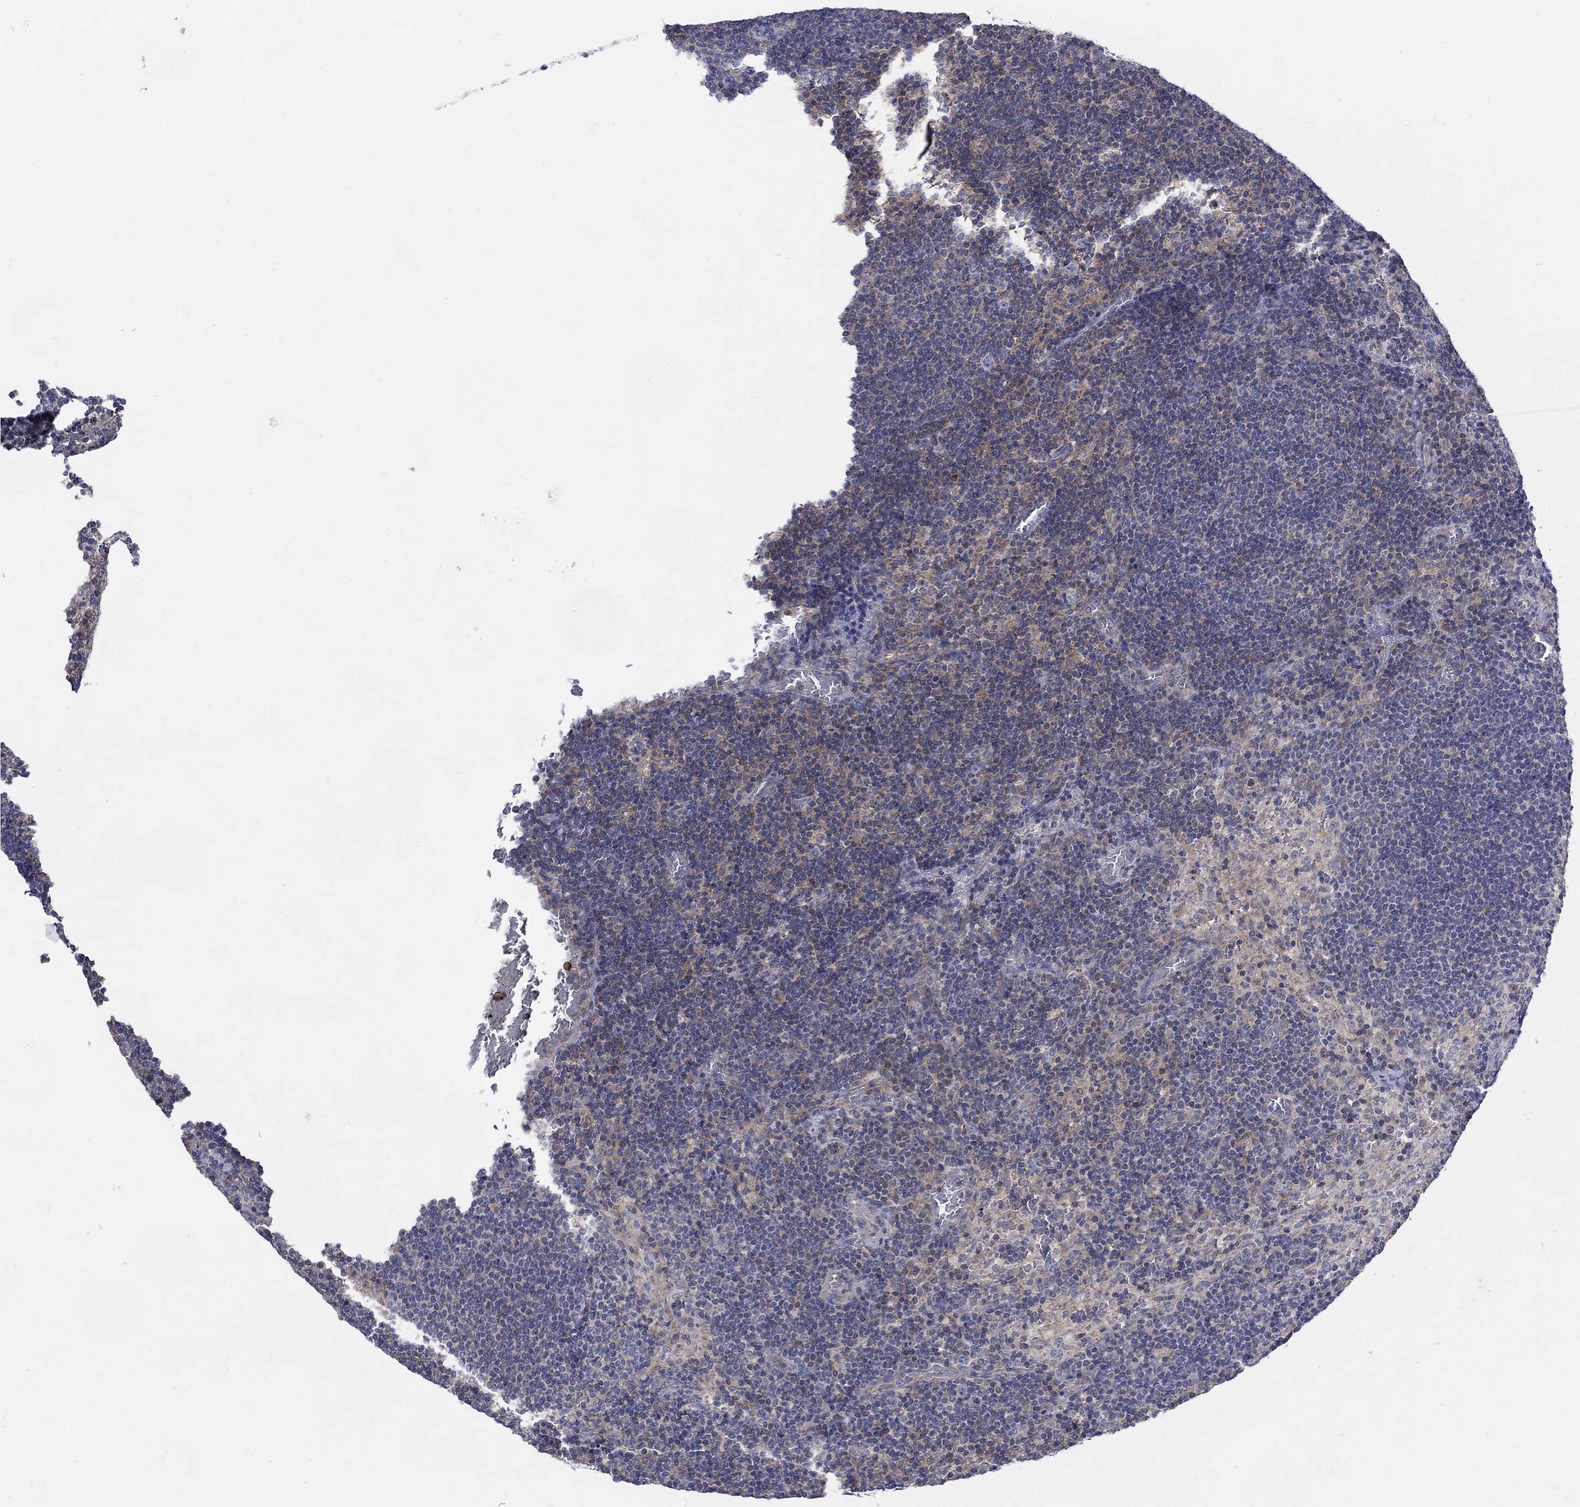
{"staining": {"intensity": "negative", "quantity": "none", "location": "none"}, "tissue": "lymph node", "cell_type": "Germinal center cells", "image_type": "normal", "snomed": [{"axis": "morphology", "description": "Normal tissue, NOS"}, {"axis": "topography", "description": "Lymph node"}], "caption": "Protein analysis of benign lymph node exhibits no significant positivity in germinal center cells.", "gene": "TEKT3", "patient": {"sex": "male", "age": 63}}